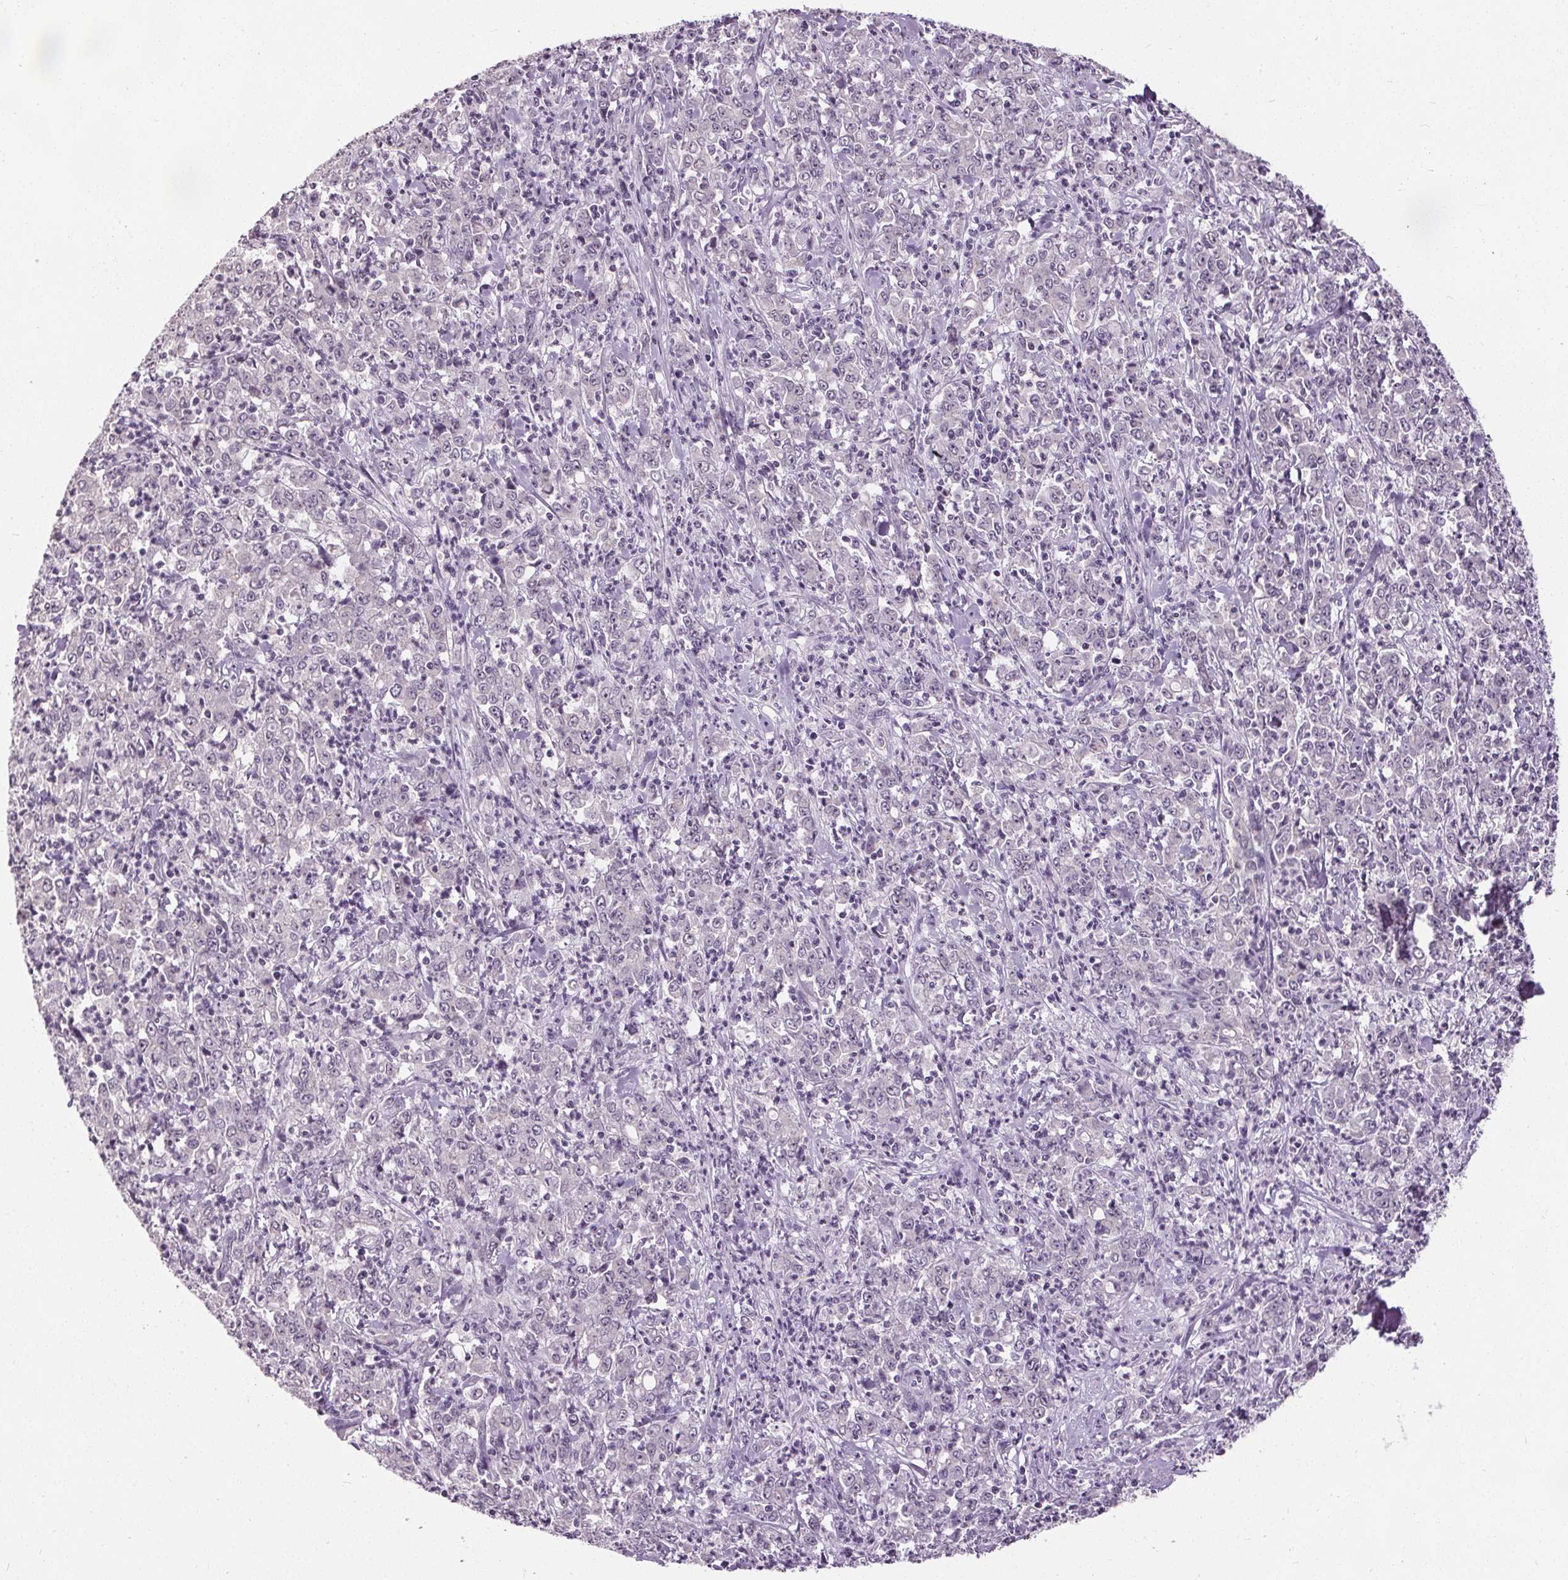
{"staining": {"intensity": "negative", "quantity": "none", "location": "none"}, "tissue": "stomach cancer", "cell_type": "Tumor cells", "image_type": "cancer", "snomed": [{"axis": "morphology", "description": "Adenocarcinoma, NOS"}, {"axis": "topography", "description": "Stomach, lower"}], "caption": "Tumor cells are negative for protein expression in human stomach cancer.", "gene": "SLC2A9", "patient": {"sex": "female", "age": 71}}